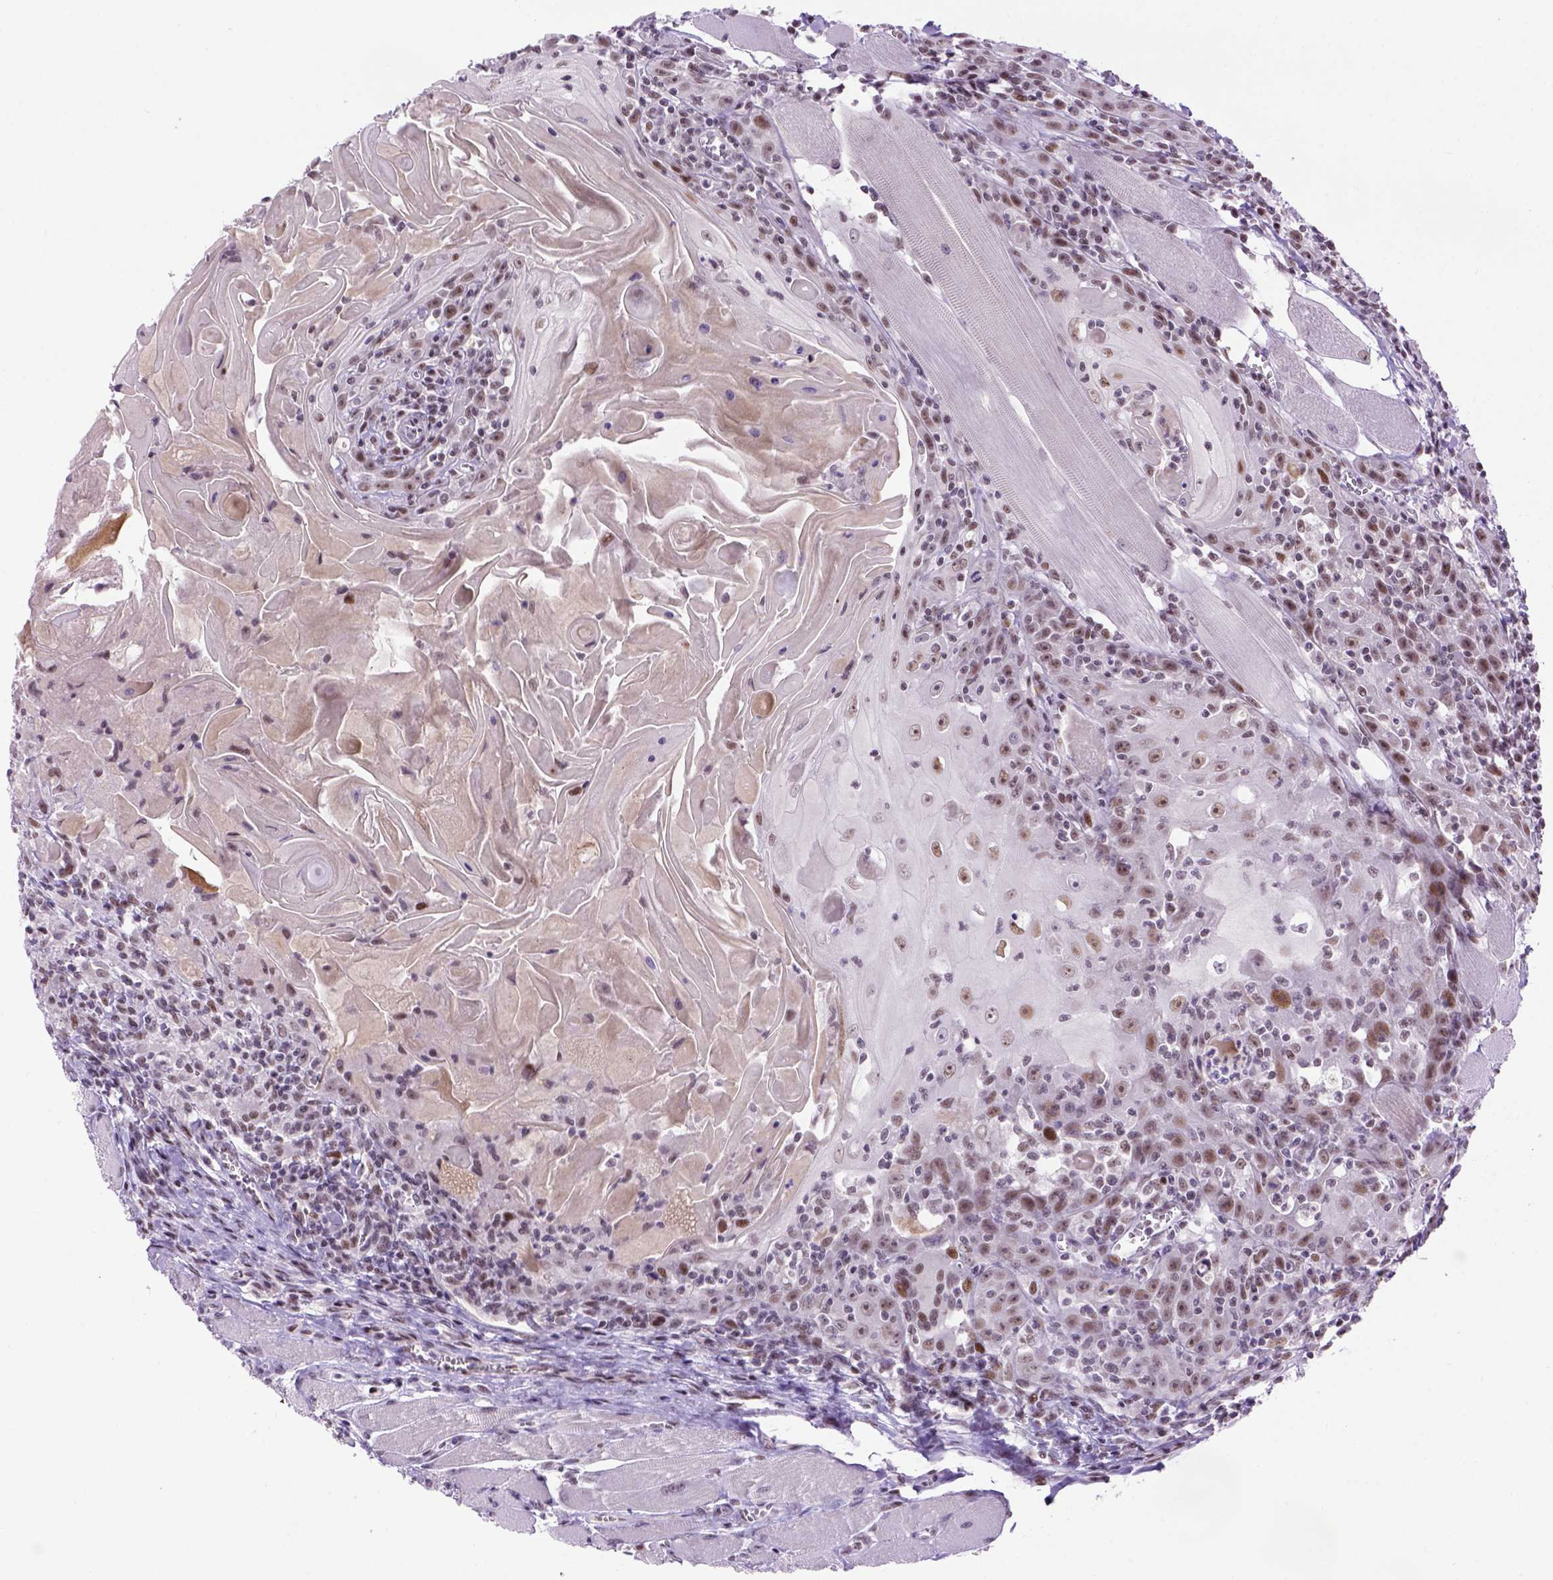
{"staining": {"intensity": "moderate", "quantity": "<25%", "location": "nuclear"}, "tissue": "head and neck cancer", "cell_type": "Tumor cells", "image_type": "cancer", "snomed": [{"axis": "morphology", "description": "Squamous cell carcinoma, NOS"}, {"axis": "topography", "description": "Head-Neck"}], "caption": "There is low levels of moderate nuclear staining in tumor cells of head and neck cancer (squamous cell carcinoma), as demonstrated by immunohistochemical staining (brown color).", "gene": "TBPL1", "patient": {"sex": "male", "age": 52}}